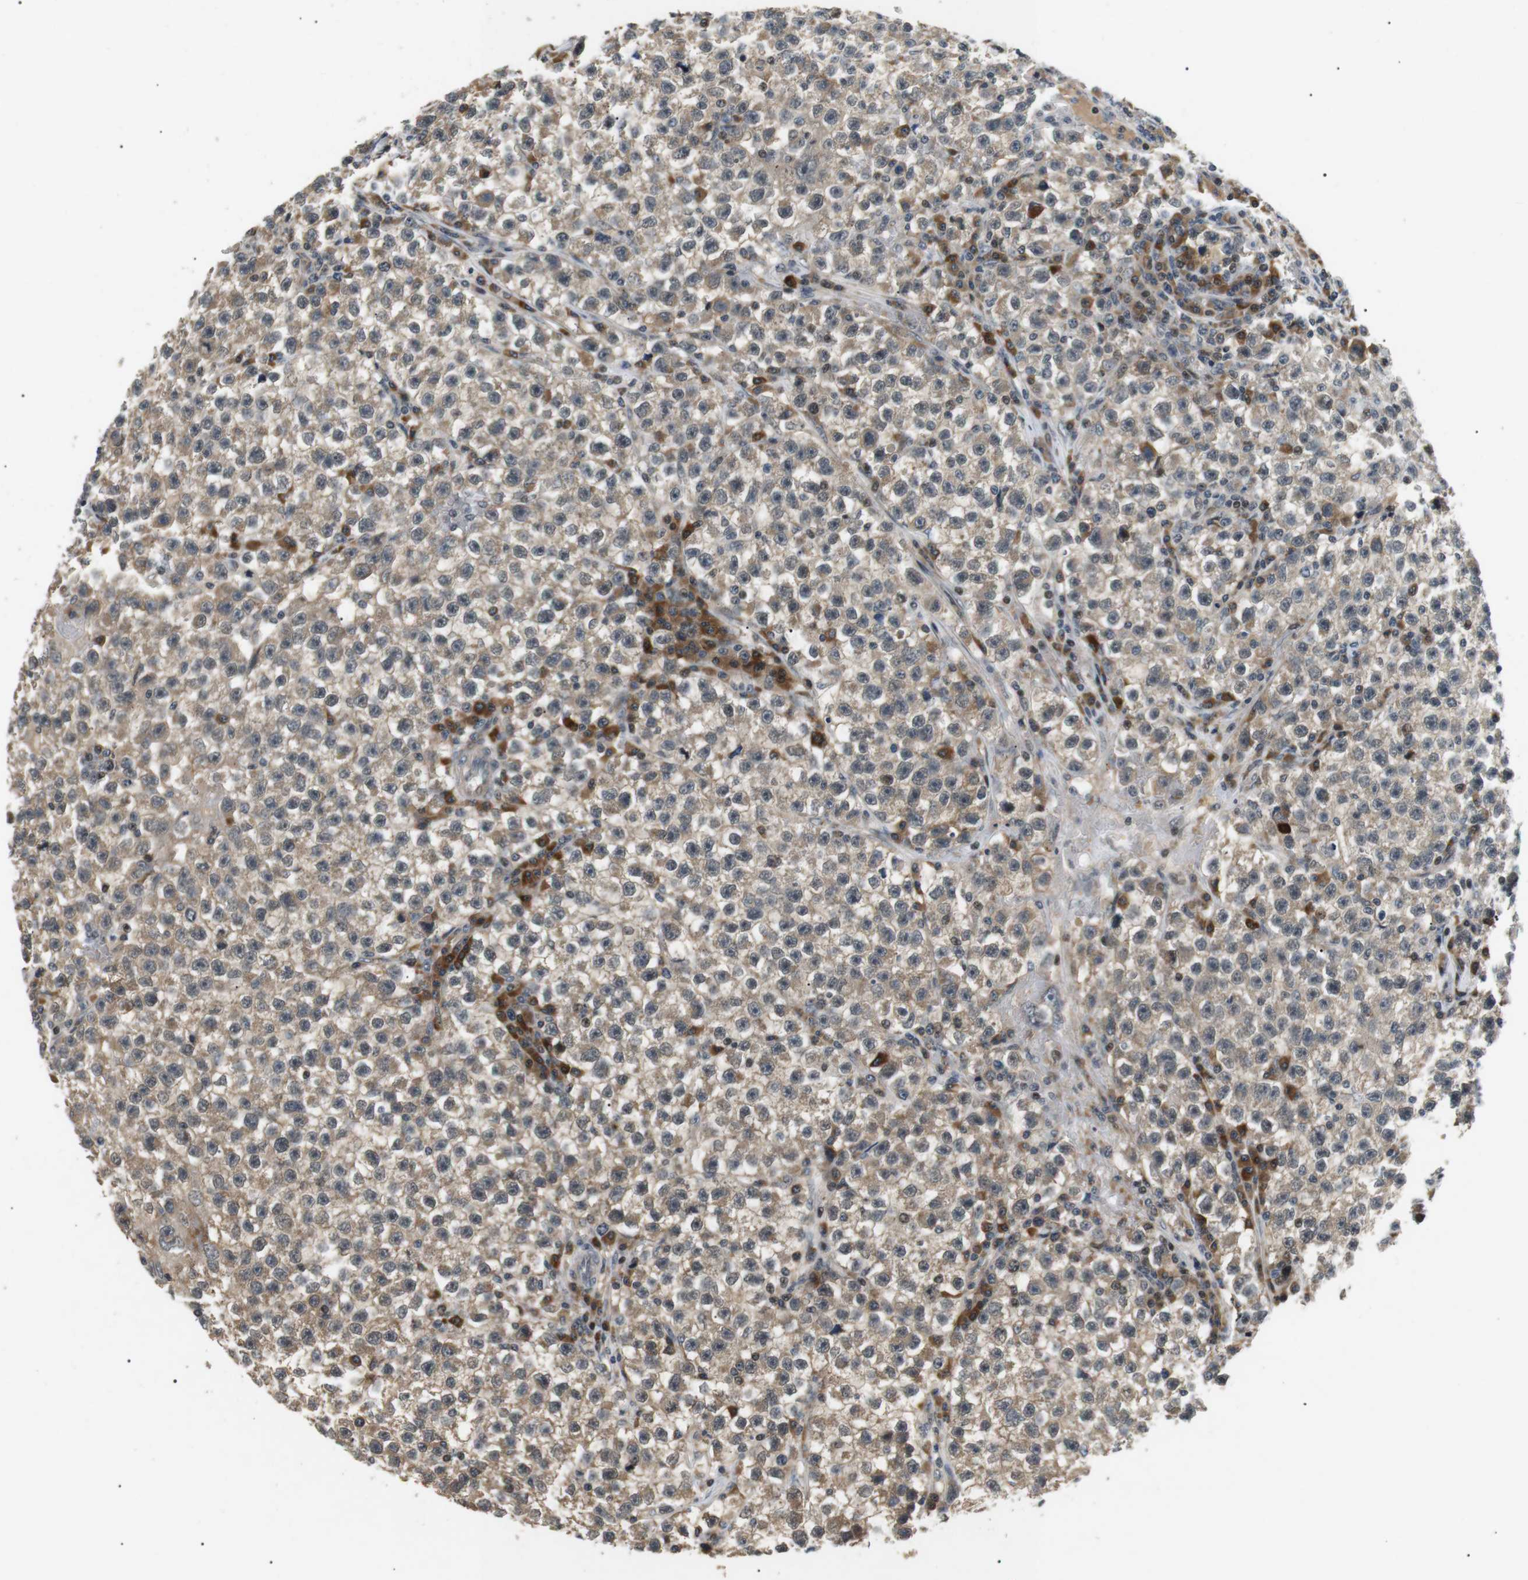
{"staining": {"intensity": "weak", "quantity": ">75%", "location": "cytoplasmic/membranous"}, "tissue": "testis cancer", "cell_type": "Tumor cells", "image_type": "cancer", "snomed": [{"axis": "morphology", "description": "Seminoma, NOS"}, {"axis": "topography", "description": "Testis"}], "caption": "Testis cancer stained with DAB (3,3'-diaminobenzidine) IHC displays low levels of weak cytoplasmic/membranous expression in approximately >75% of tumor cells.", "gene": "HSPA13", "patient": {"sex": "male", "age": 22}}